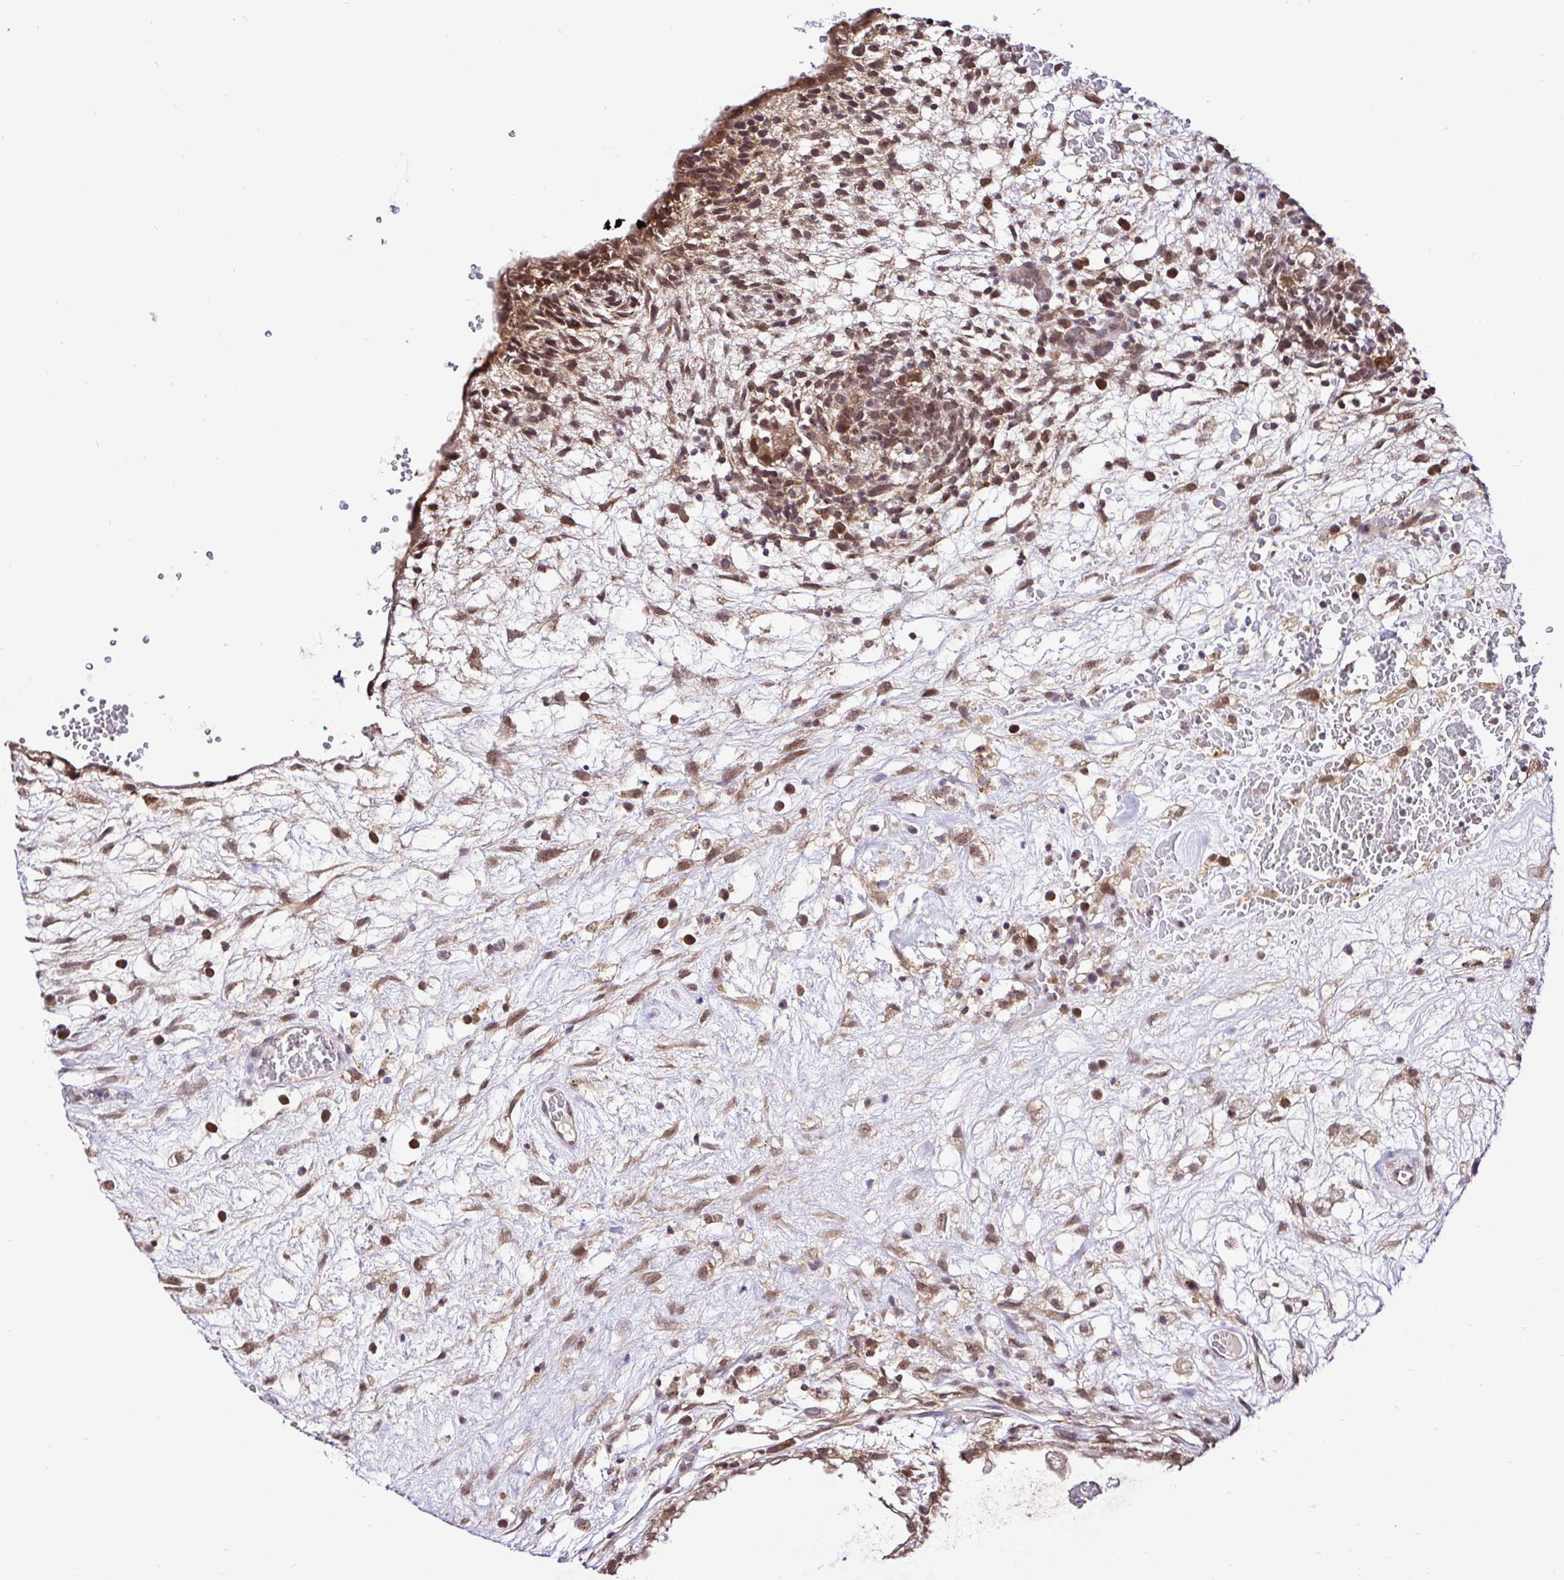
{"staining": {"intensity": "moderate", "quantity": ">75%", "location": "cytoplasmic/membranous,nuclear"}, "tissue": "testis cancer", "cell_type": "Tumor cells", "image_type": "cancer", "snomed": [{"axis": "morphology", "description": "Normal tissue, NOS"}, {"axis": "morphology", "description": "Carcinoma, Embryonal, NOS"}, {"axis": "topography", "description": "Testis"}], "caption": "Immunohistochemical staining of embryonal carcinoma (testis) demonstrates medium levels of moderate cytoplasmic/membranous and nuclear expression in approximately >75% of tumor cells. Using DAB (3,3'-diaminobenzidine) (brown) and hematoxylin (blue) stains, captured at high magnification using brightfield microscopy.", "gene": "UBE2M", "patient": {"sex": "male", "age": 32}}